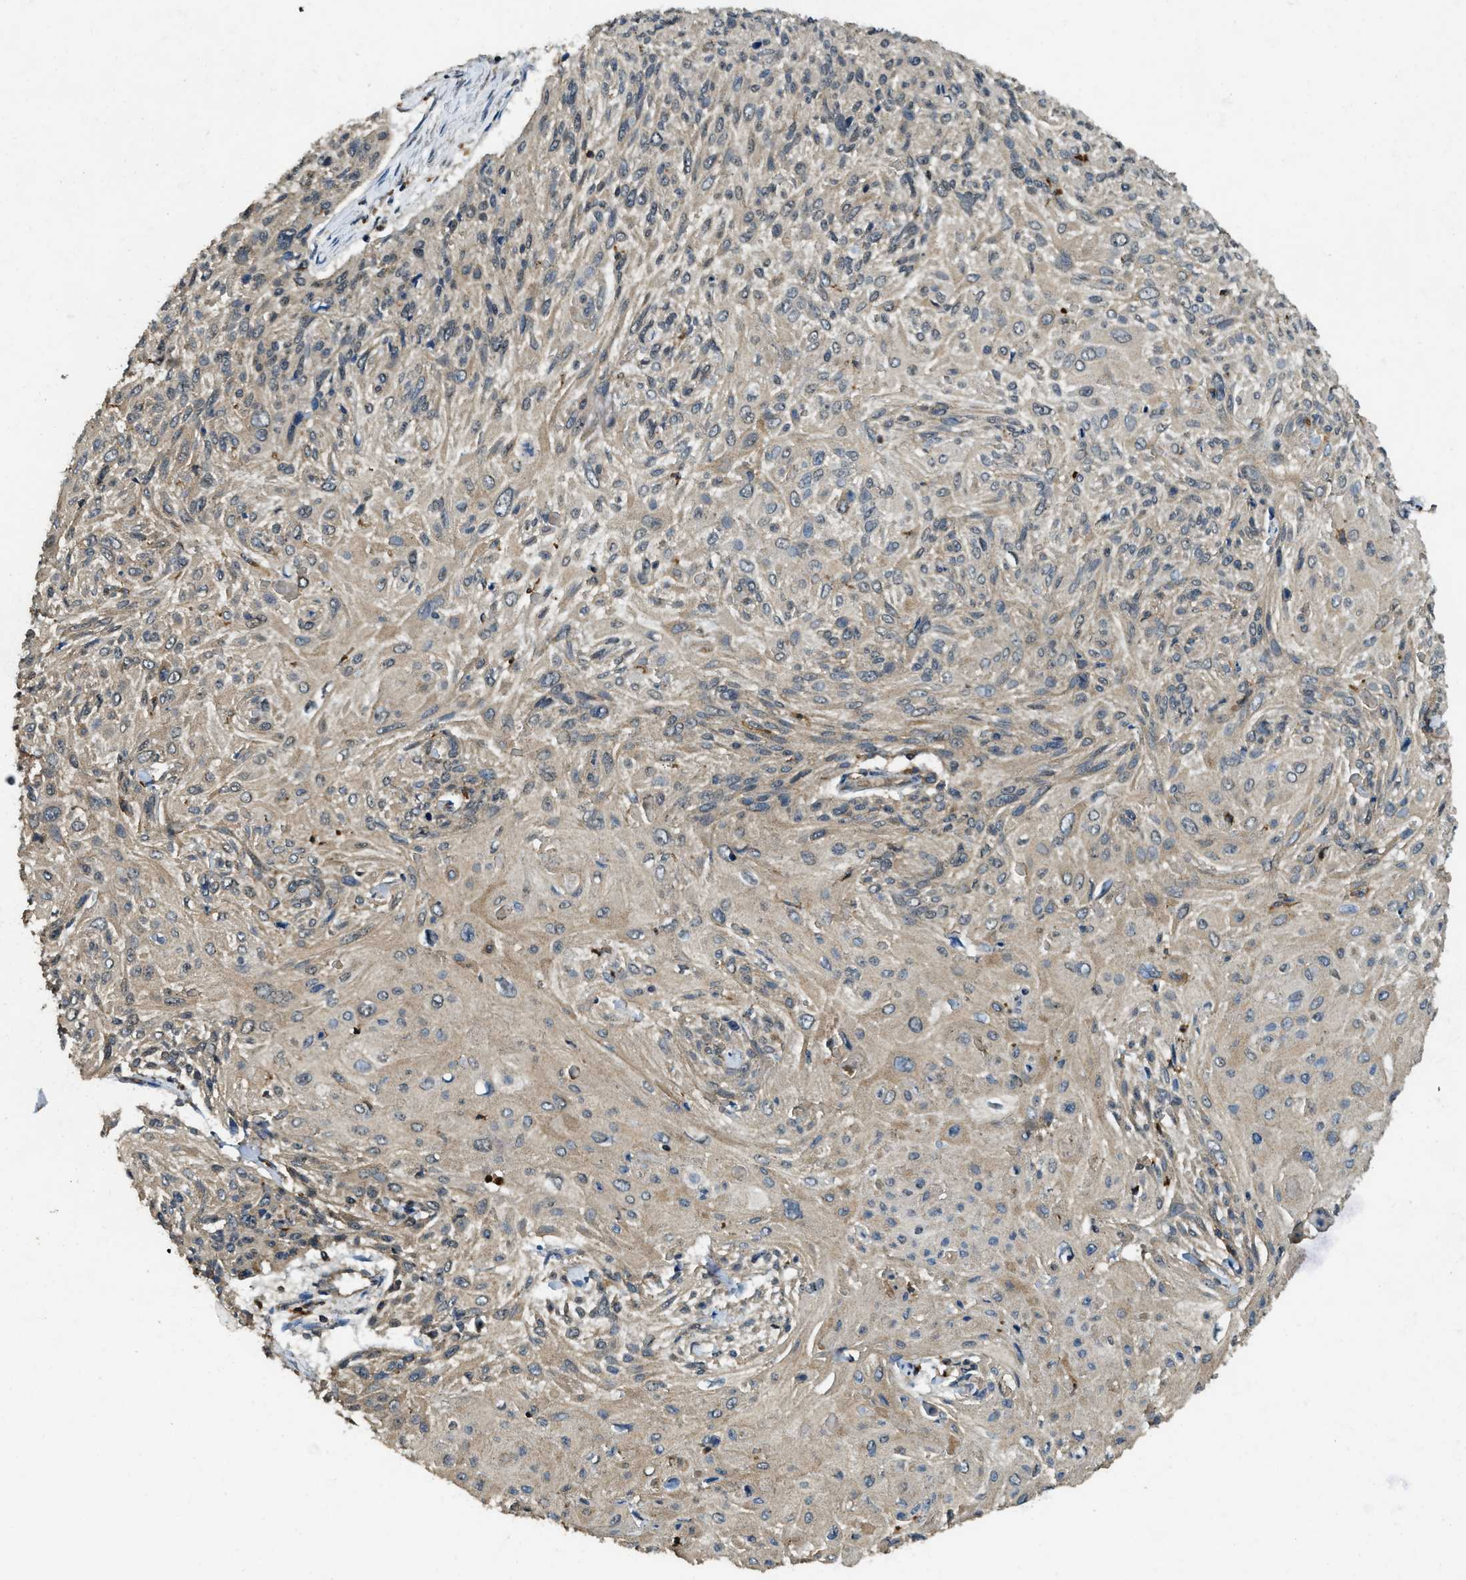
{"staining": {"intensity": "weak", "quantity": "25%-75%", "location": "cytoplasmic/membranous"}, "tissue": "cervical cancer", "cell_type": "Tumor cells", "image_type": "cancer", "snomed": [{"axis": "morphology", "description": "Squamous cell carcinoma, NOS"}, {"axis": "topography", "description": "Cervix"}], "caption": "Immunohistochemical staining of human squamous cell carcinoma (cervical) shows low levels of weak cytoplasmic/membranous protein positivity in about 25%-75% of tumor cells.", "gene": "ATP8B1", "patient": {"sex": "female", "age": 51}}